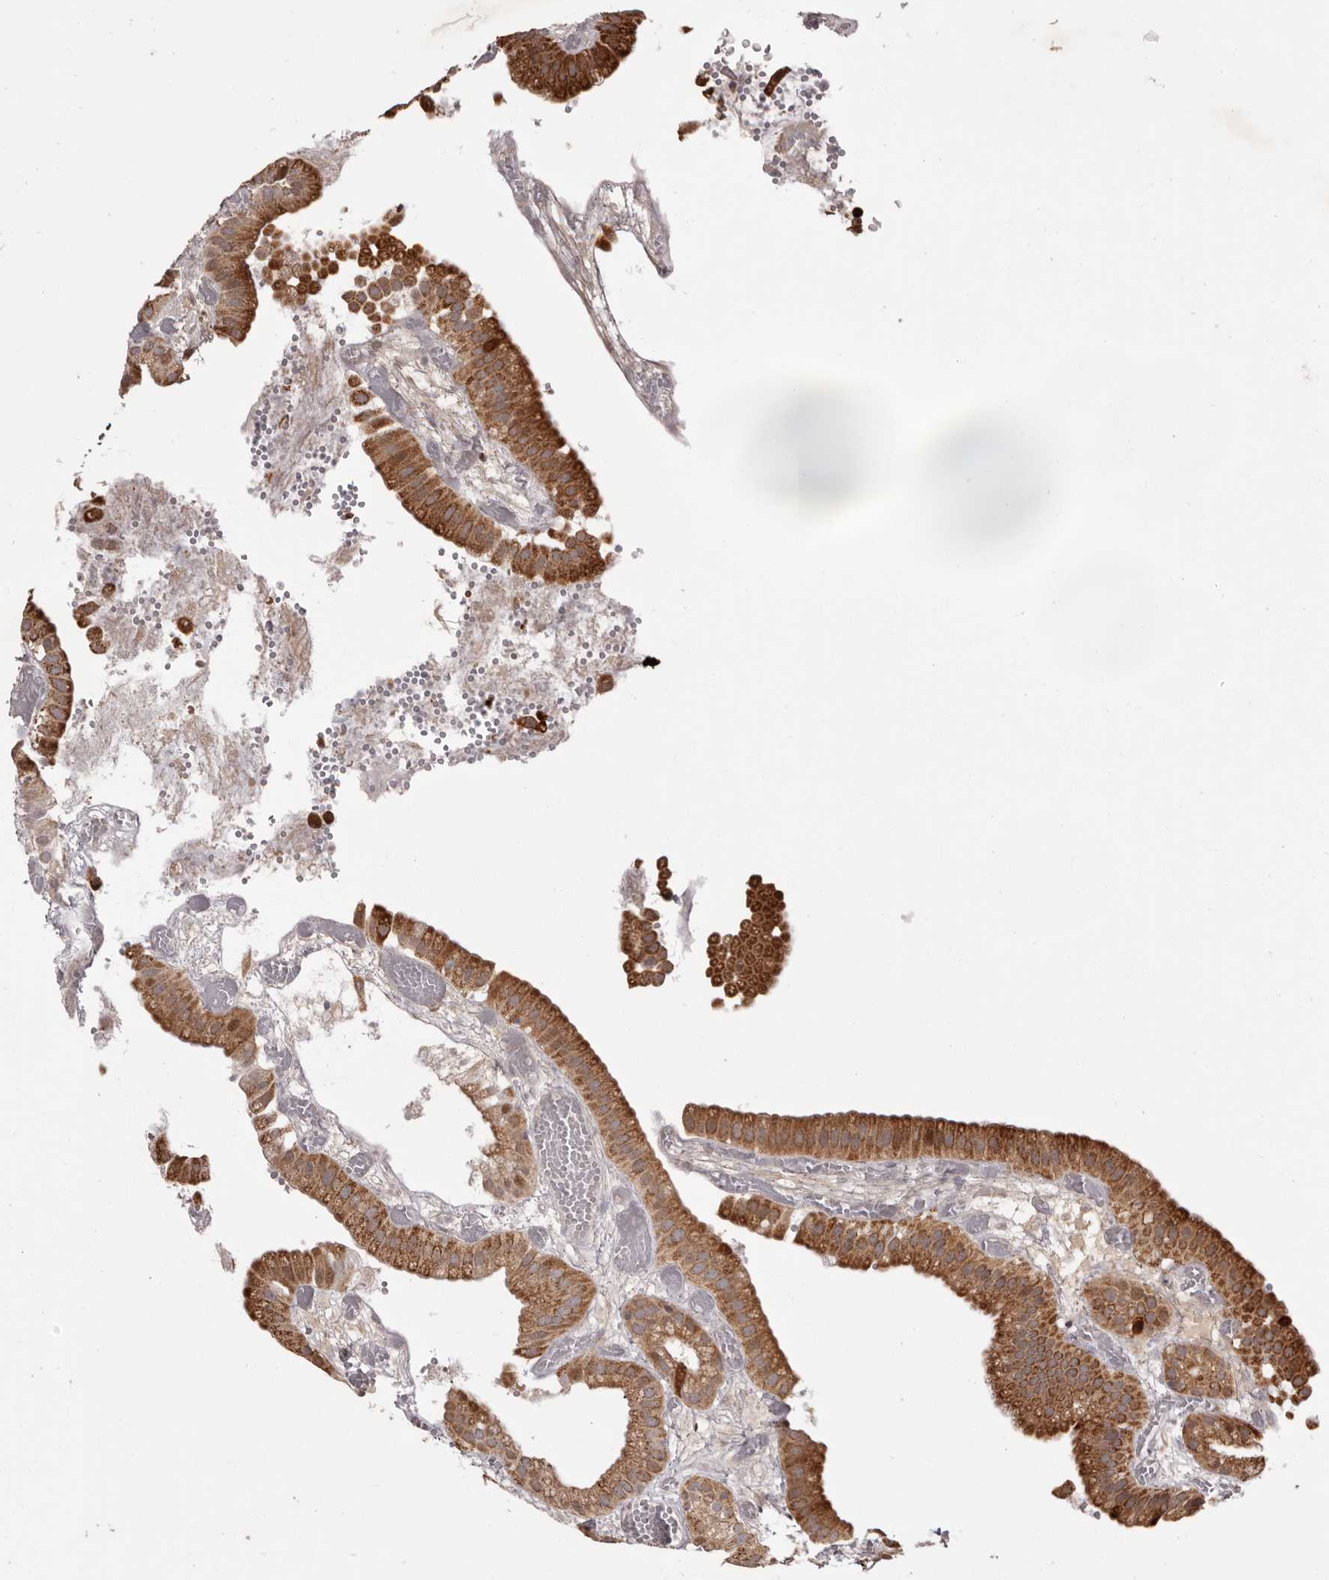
{"staining": {"intensity": "moderate", "quantity": ">75%", "location": "cytoplasmic/membranous"}, "tissue": "gallbladder", "cell_type": "Glandular cells", "image_type": "normal", "snomed": [{"axis": "morphology", "description": "Normal tissue, NOS"}, {"axis": "topography", "description": "Gallbladder"}], "caption": "Immunohistochemical staining of normal gallbladder displays moderate cytoplasmic/membranous protein positivity in about >75% of glandular cells.", "gene": "GFOD1", "patient": {"sex": "female", "age": 64}}